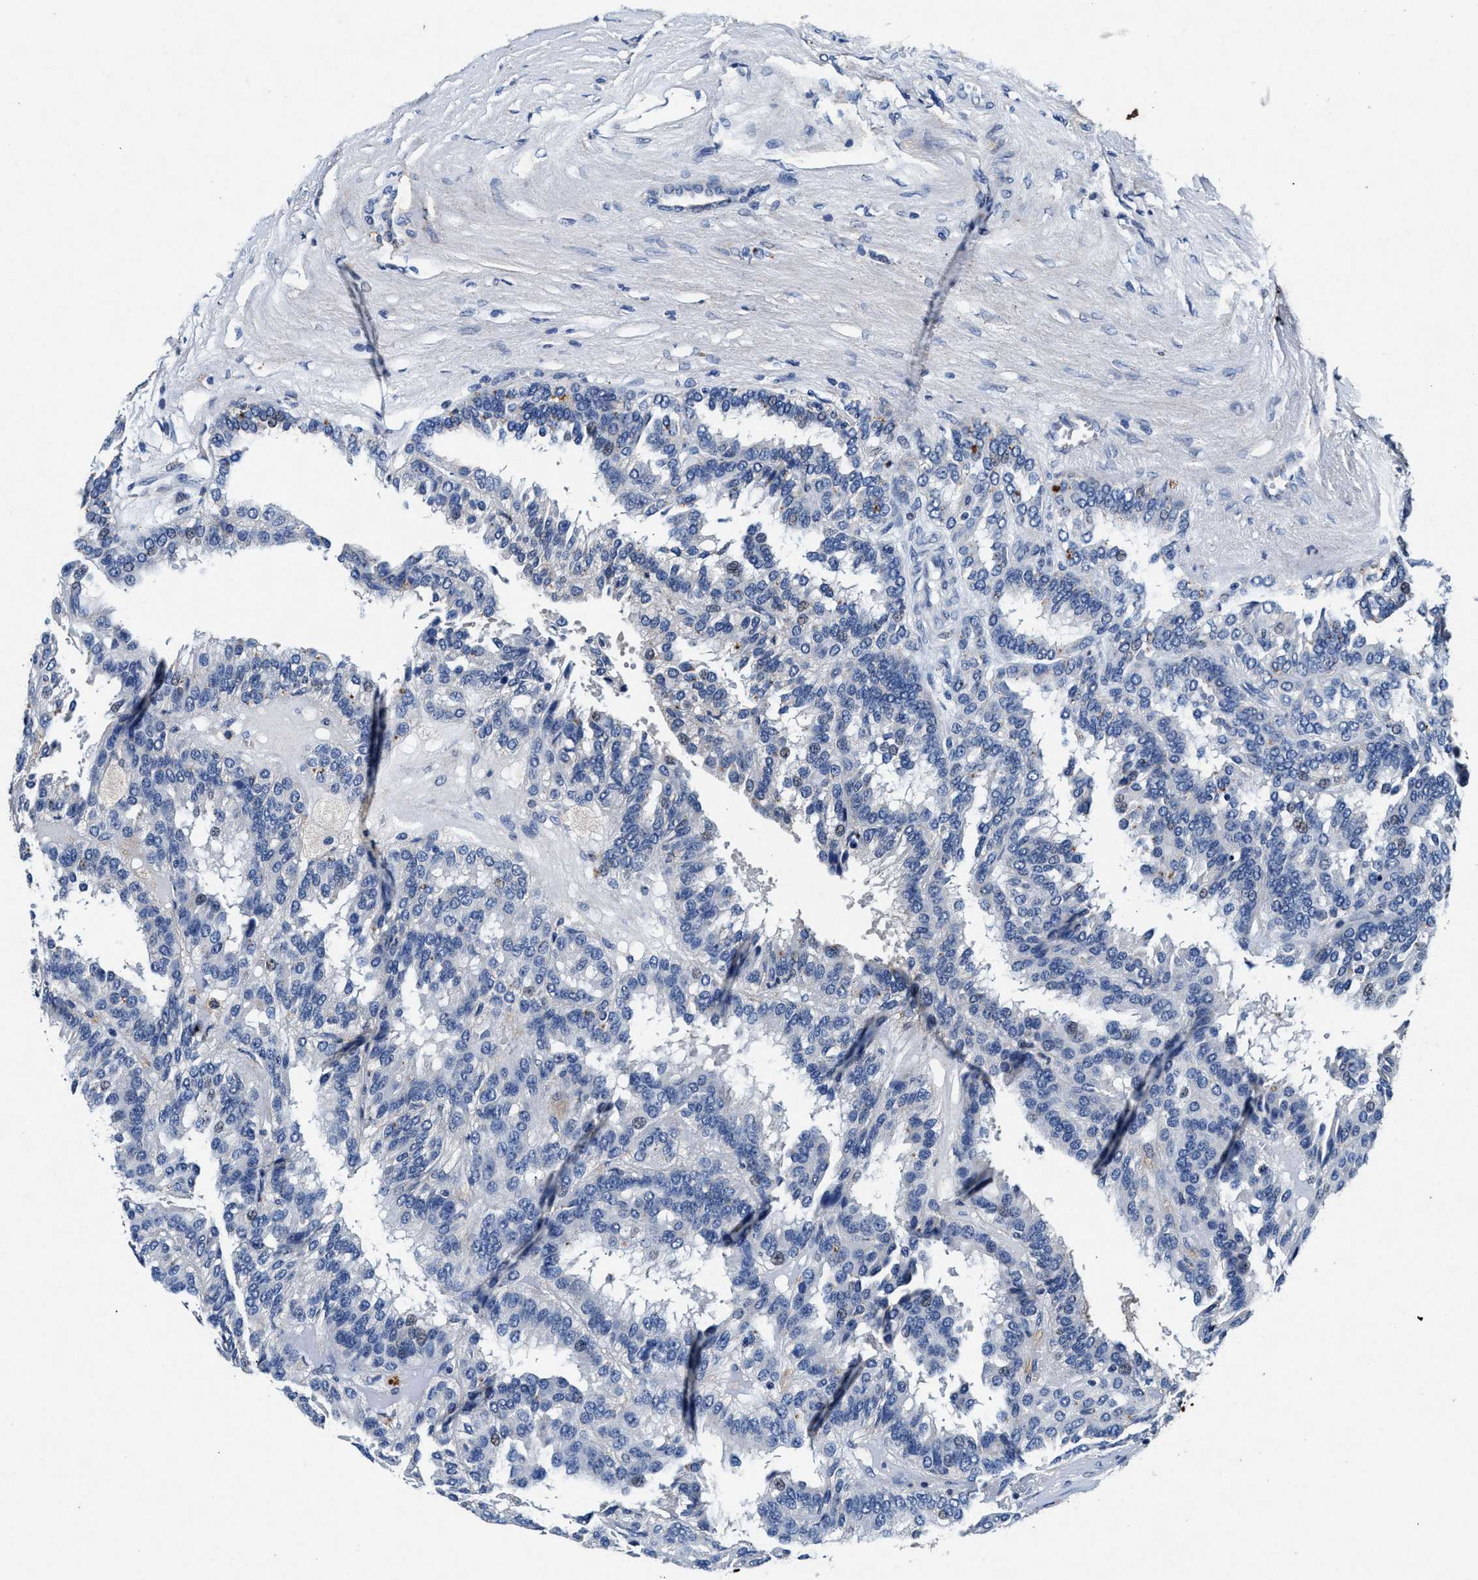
{"staining": {"intensity": "negative", "quantity": "none", "location": "none"}, "tissue": "renal cancer", "cell_type": "Tumor cells", "image_type": "cancer", "snomed": [{"axis": "morphology", "description": "Adenocarcinoma, NOS"}, {"axis": "topography", "description": "Kidney"}], "caption": "High power microscopy photomicrograph of an IHC micrograph of renal cancer, revealing no significant positivity in tumor cells. The staining is performed using DAB brown chromogen with nuclei counter-stained in using hematoxylin.", "gene": "SLC8A1", "patient": {"sex": "male", "age": 46}}